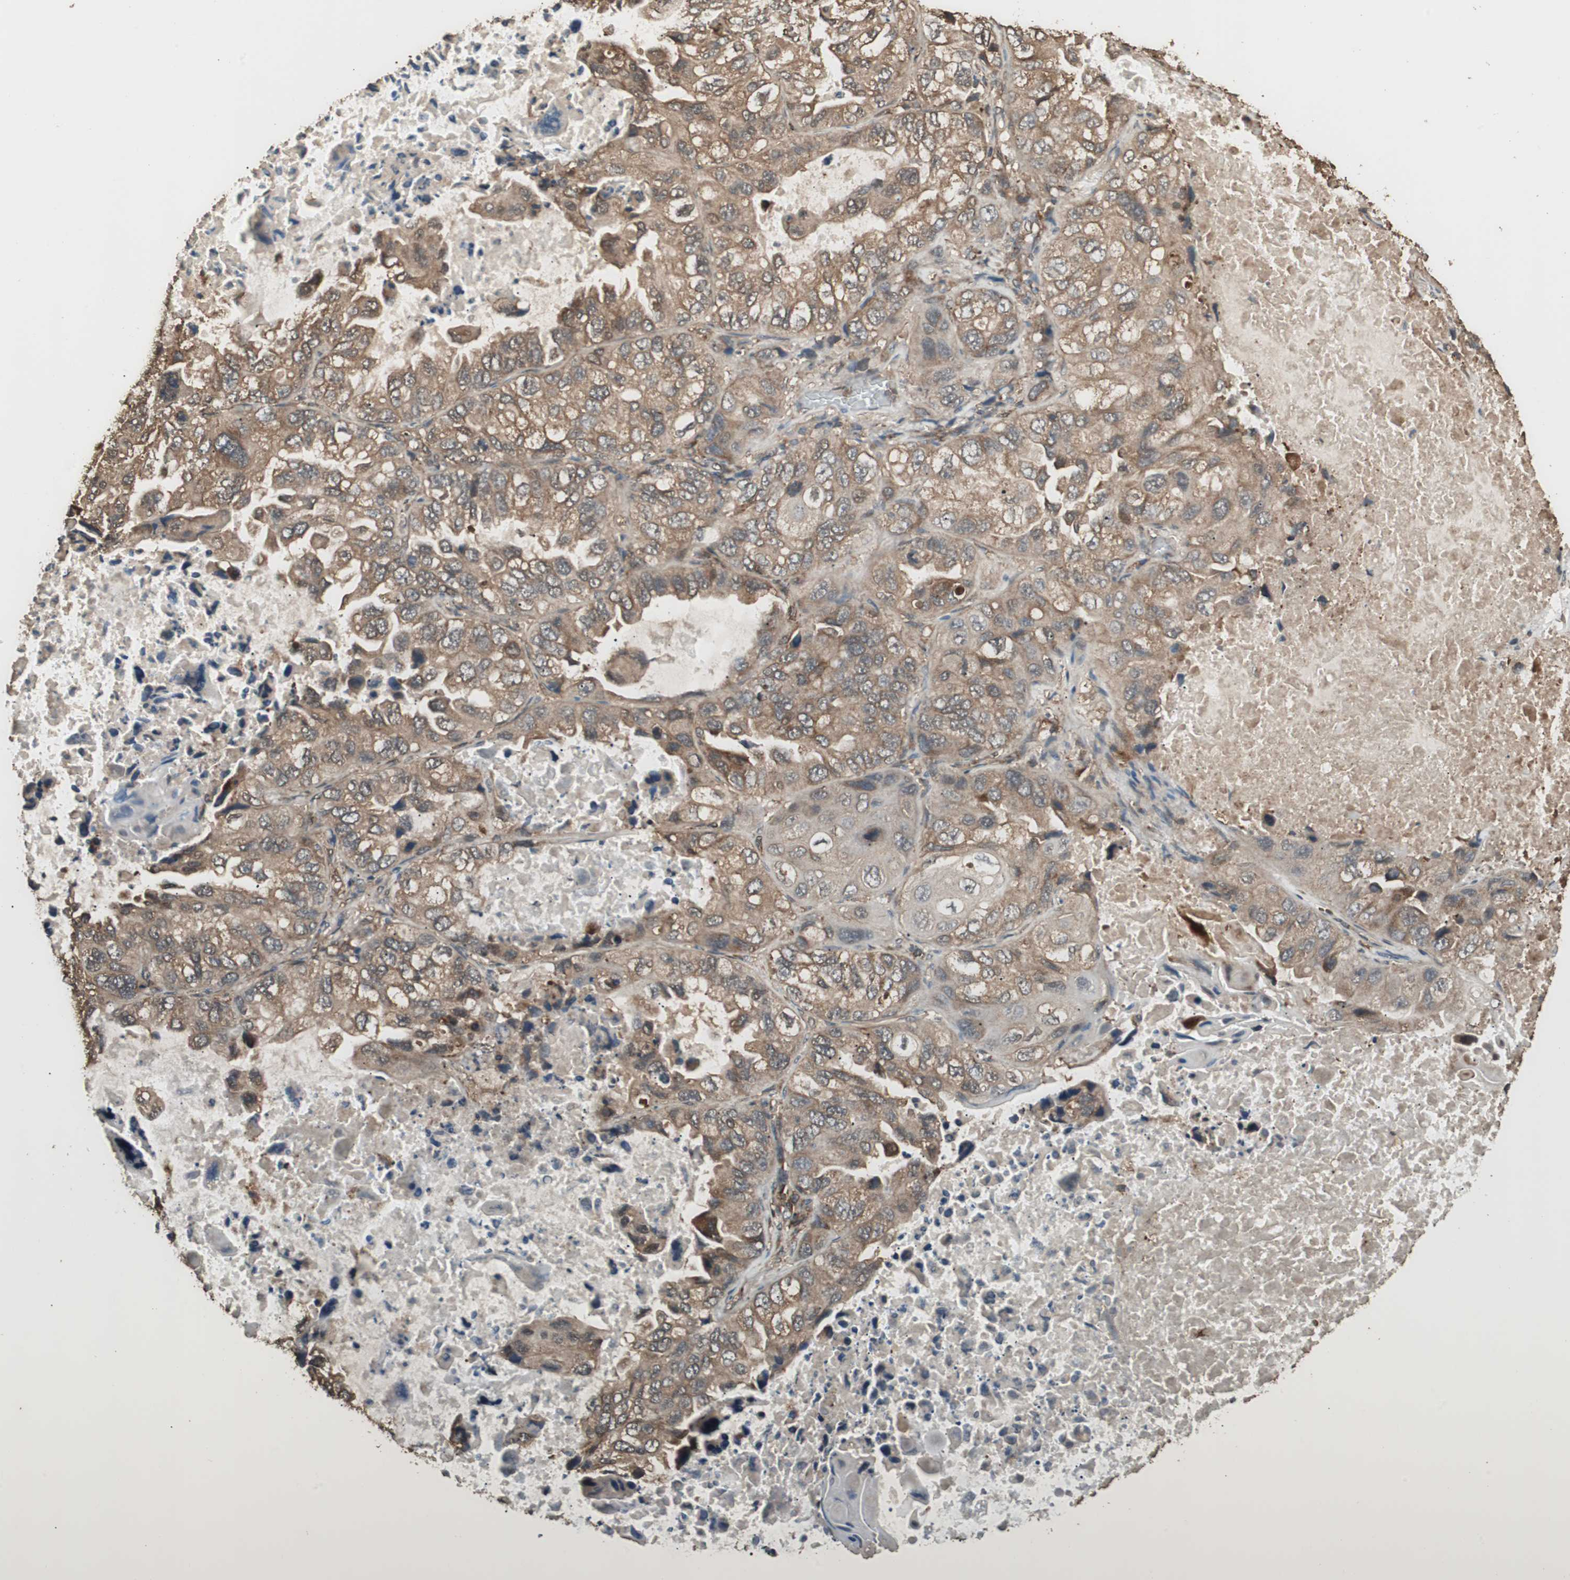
{"staining": {"intensity": "moderate", "quantity": ">75%", "location": "cytoplasmic/membranous"}, "tissue": "lung cancer", "cell_type": "Tumor cells", "image_type": "cancer", "snomed": [{"axis": "morphology", "description": "Squamous cell carcinoma, NOS"}, {"axis": "topography", "description": "Lung"}], "caption": "Immunohistochemical staining of human lung cancer reveals medium levels of moderate cytoplasmic/membranous protein expression in about >75% of tumor cells.", "gene": "CCN4", "patient": {"sex": "female", "age": 73}}